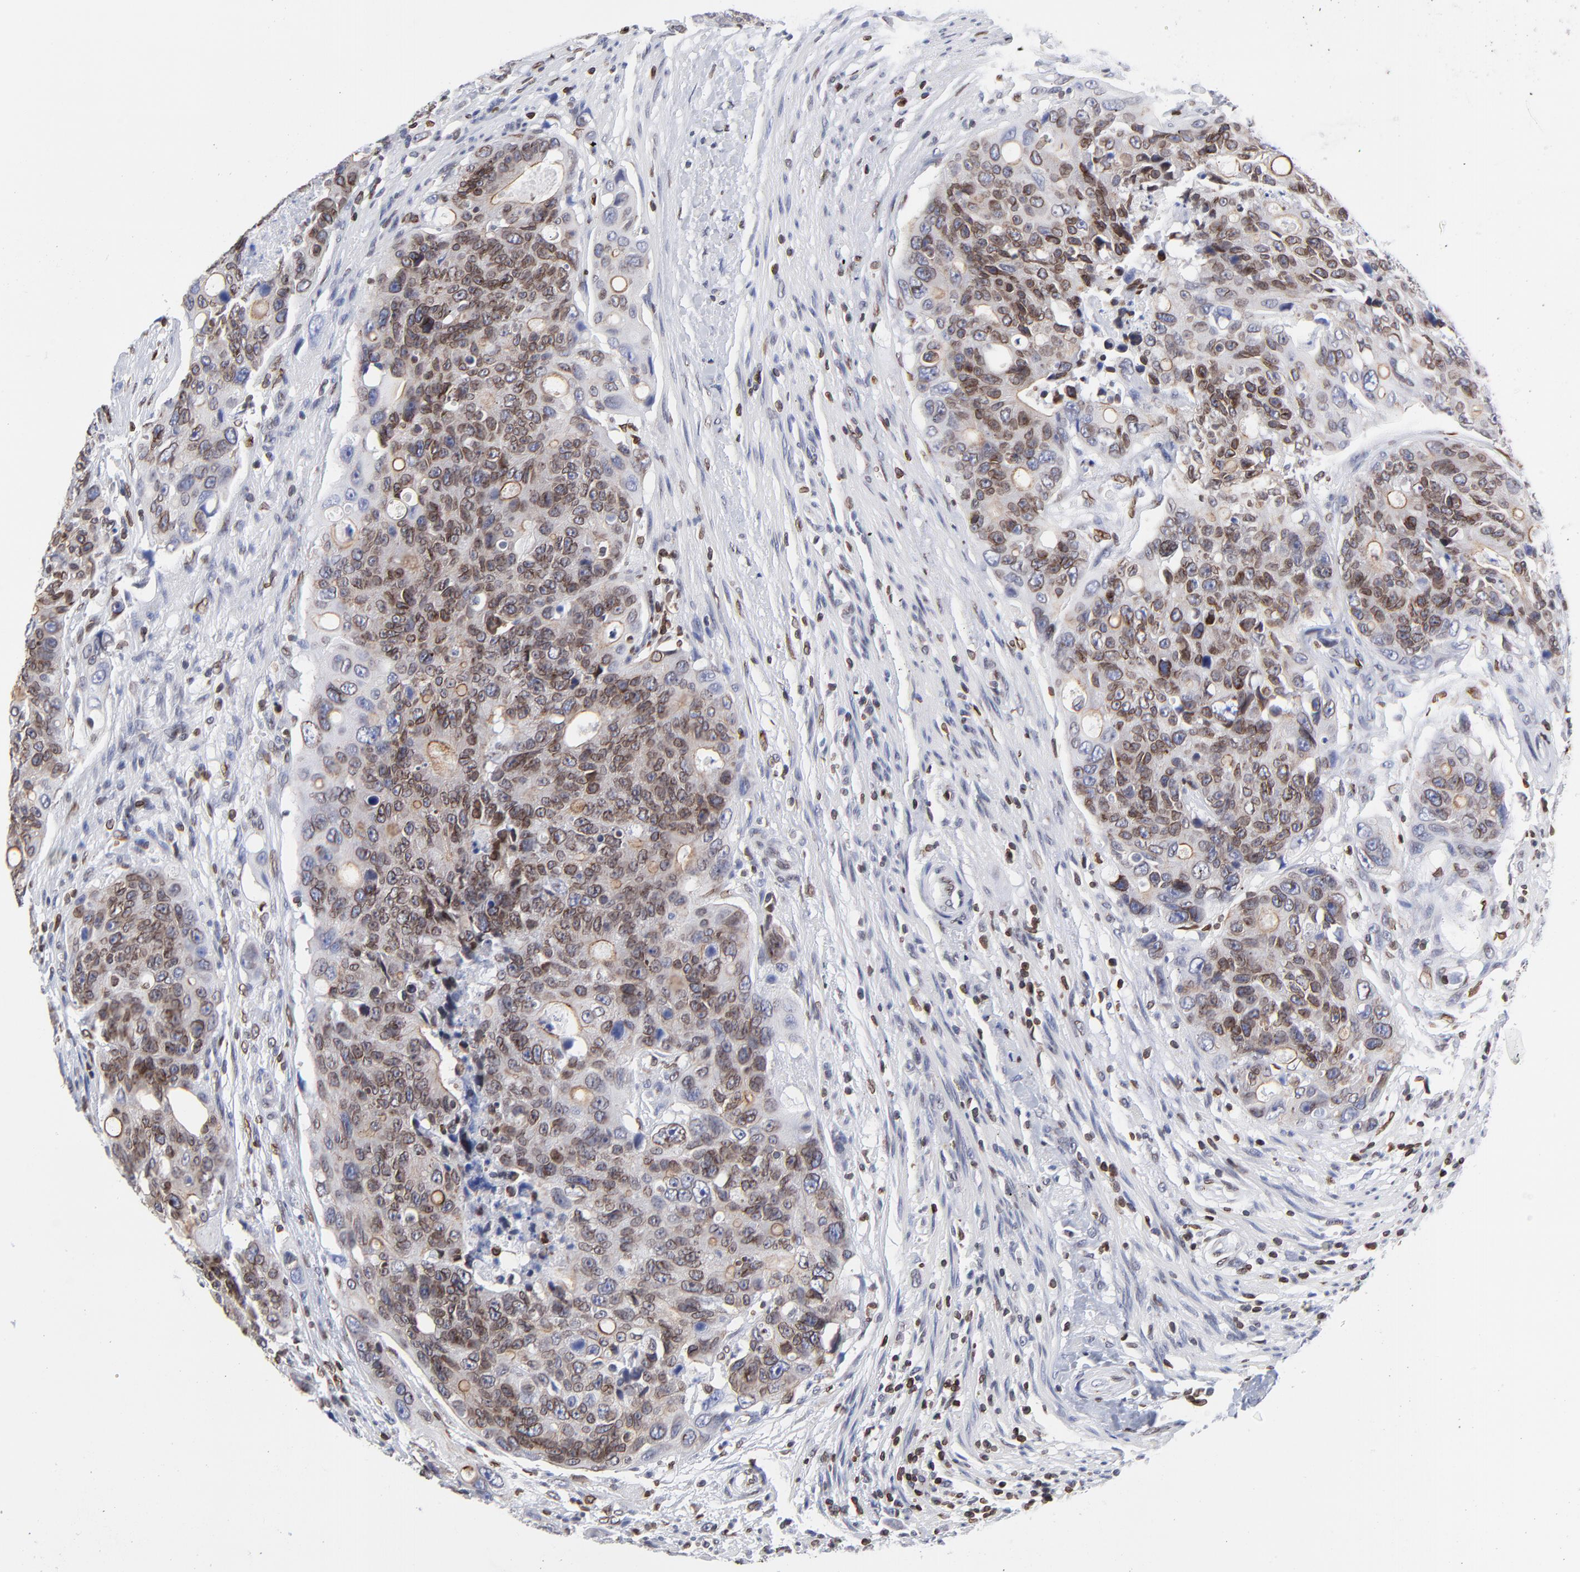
{"staining": {"intensity": "moderate", "quantity": ">75%", "location": "cytoplasmic/membranous,nuclear"}, "tissue": "colorectal cancer", "cell_type": "Tumor cells", "image_type": "cancer", "snomed": [{"axis": "morphology", "description": "Adenocarcinoma, NOS"}, {"axis": "topography", "description": "Colon"}], "caption": "A histopathology image of human colorectal adenocarcinoma stained for a protein shows moderate cytoplasmic/membranous and nuclear brown staining in tumor cells.", "gene": "THAP7", "patient": {"sex": "female", "age": 57}}